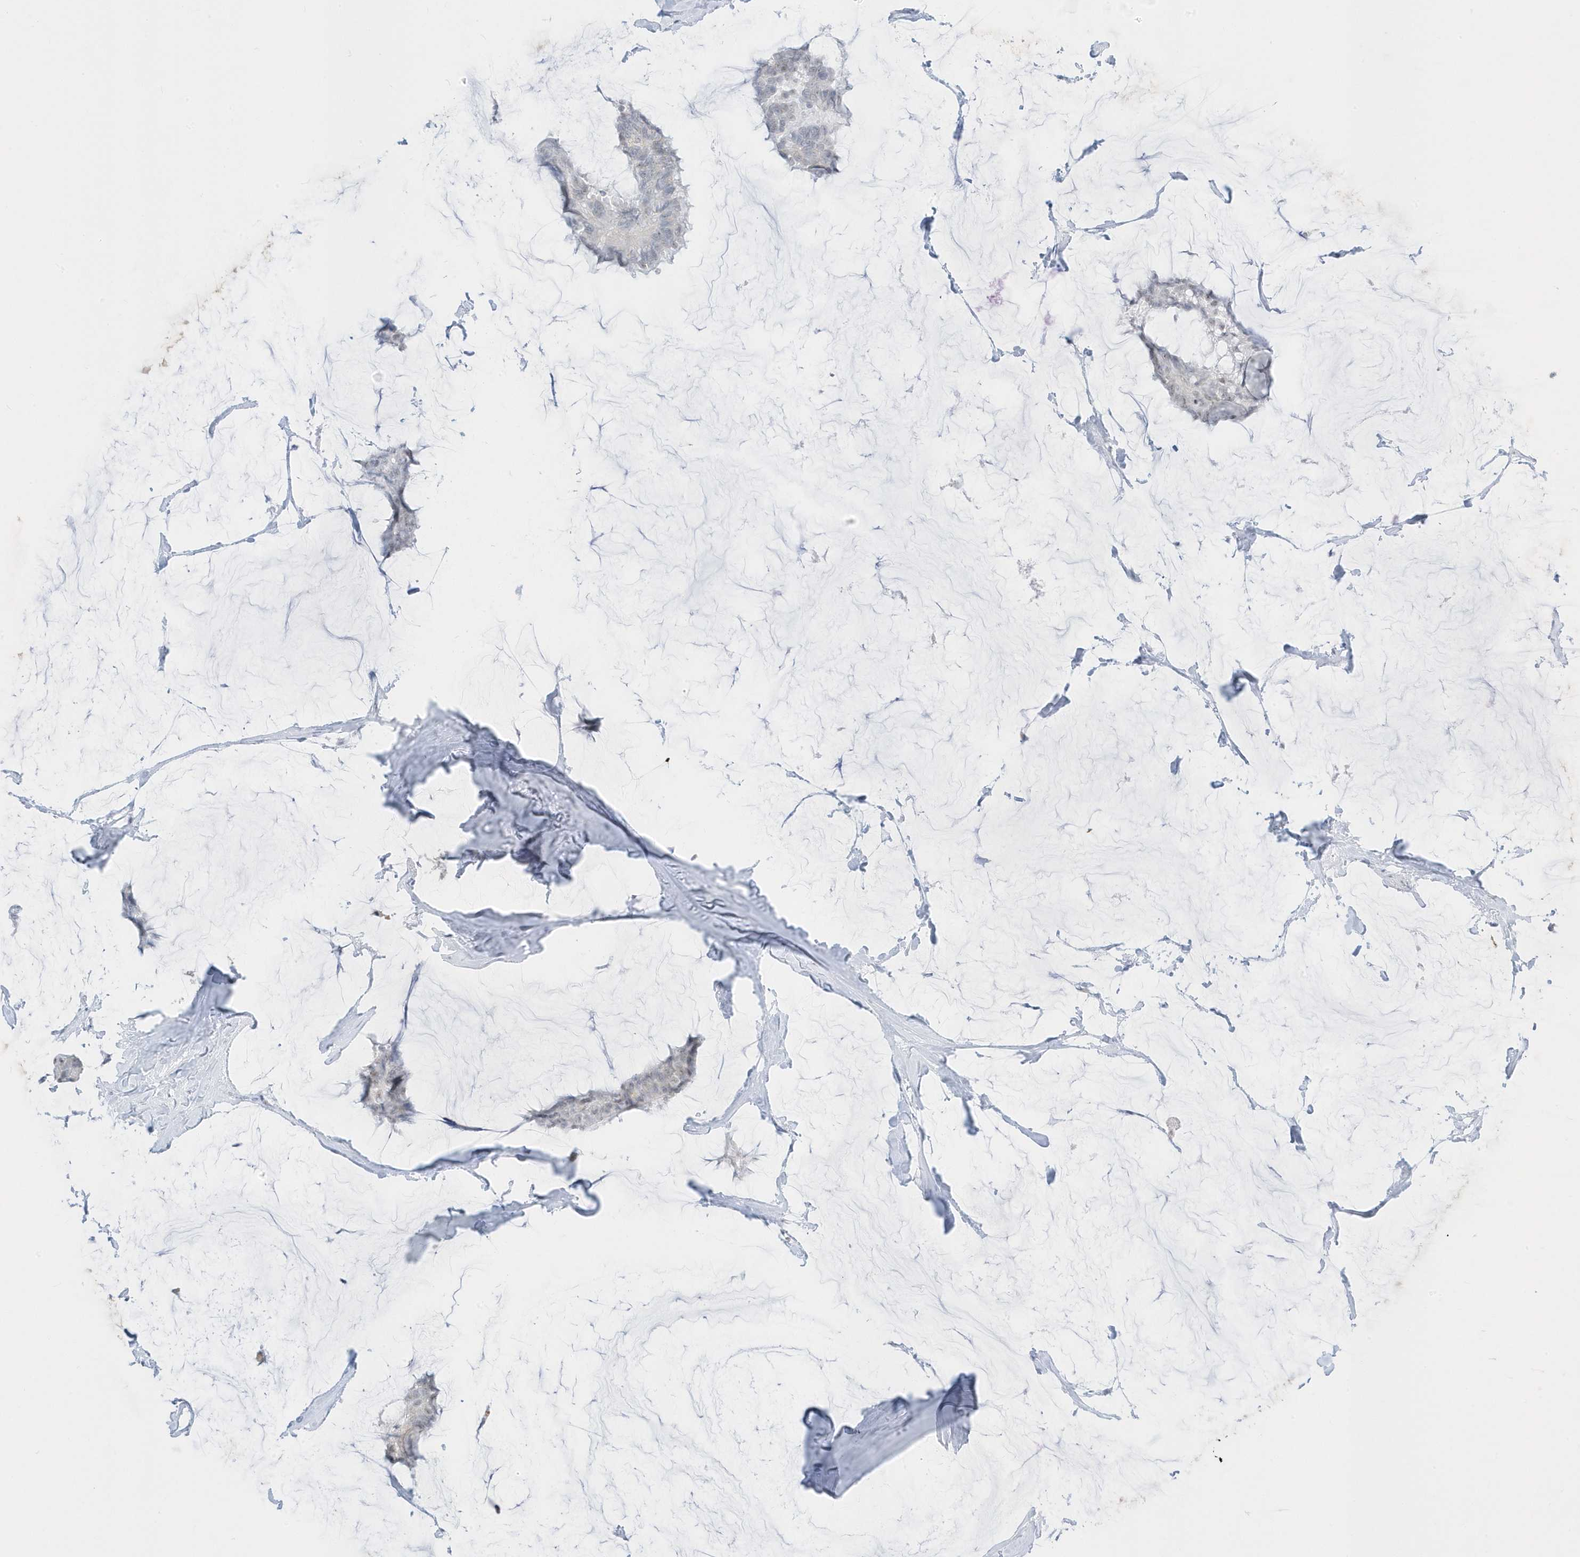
{"staining": {"intensity": "negative", "quantity": "none", "location": "none"}, "tissue": "breast cancer", "cell_type": "Tumor cells", "image_type": "cancer", "snomed": [{"axis": "morphology", "description": "Duct carcinoma"}, {"axis": "topography", "description": "Breast"}], "caption": "Immunohistochemistry (IHC) photomicrograph of breast intraductal carcinoma stained for a protein (brown), which reveals no positivity in tumor cells.", "gene": "PLEKHN1", "patient": {"sex": "female", "age": 93}}